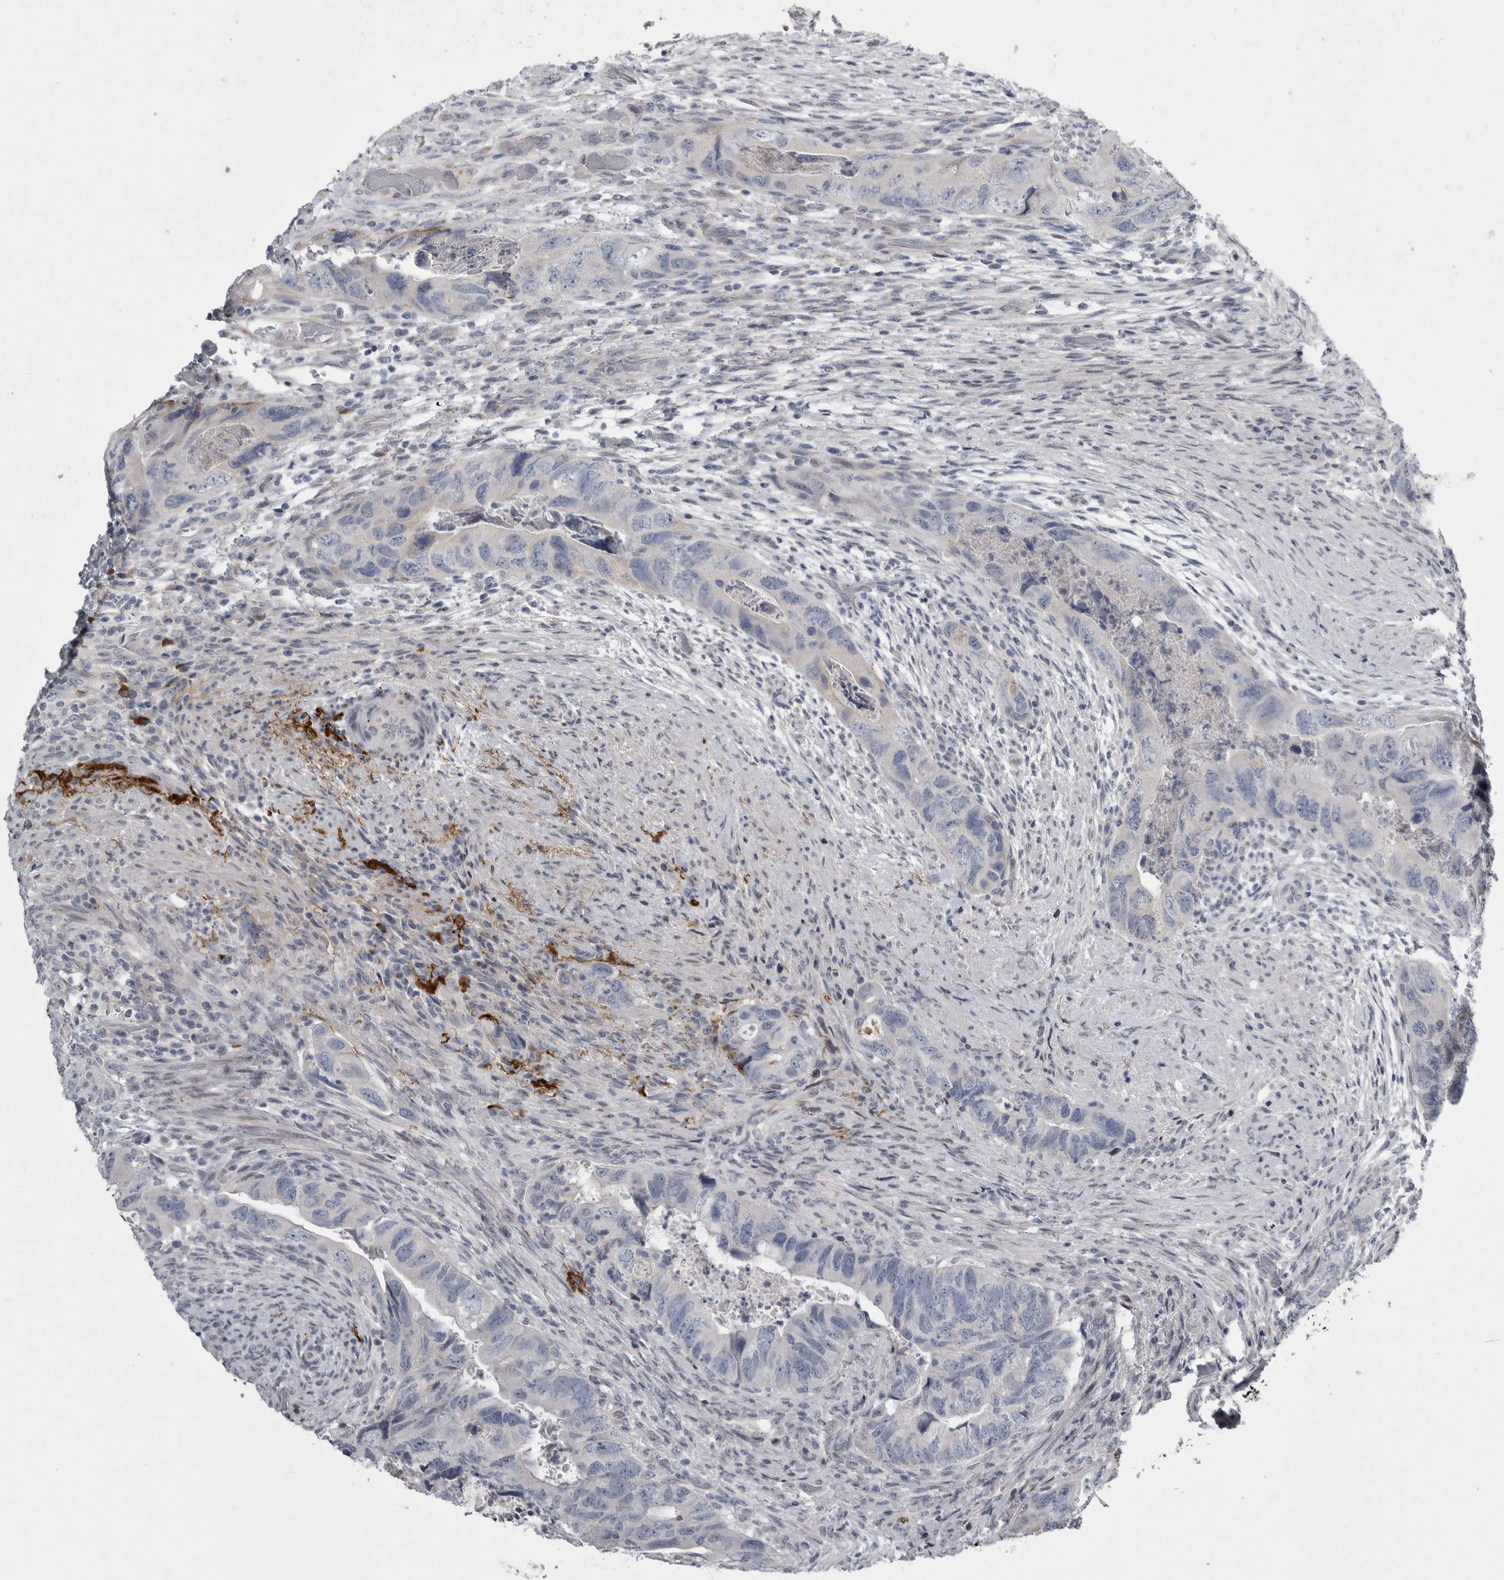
{"staining": {"intensity": "negative", "quantity": "none", "location": "none"}, "tissue": "colorectal cancer", "cell_type": "Tumor cells", "image_type": "cancer", "snomed": [{"axis": "morphology", "description": "Adenocarcinoma, NOS"}, {"axis": "topography", "description": "Rectum"}], "caption": "This is an immunohistochemistry micrograph of human colorectal cancer (adenocarcinoma). There is no positivity in tumor cells.", "gene": "CRP", "patient": {"sex": "male", "age": 63}}